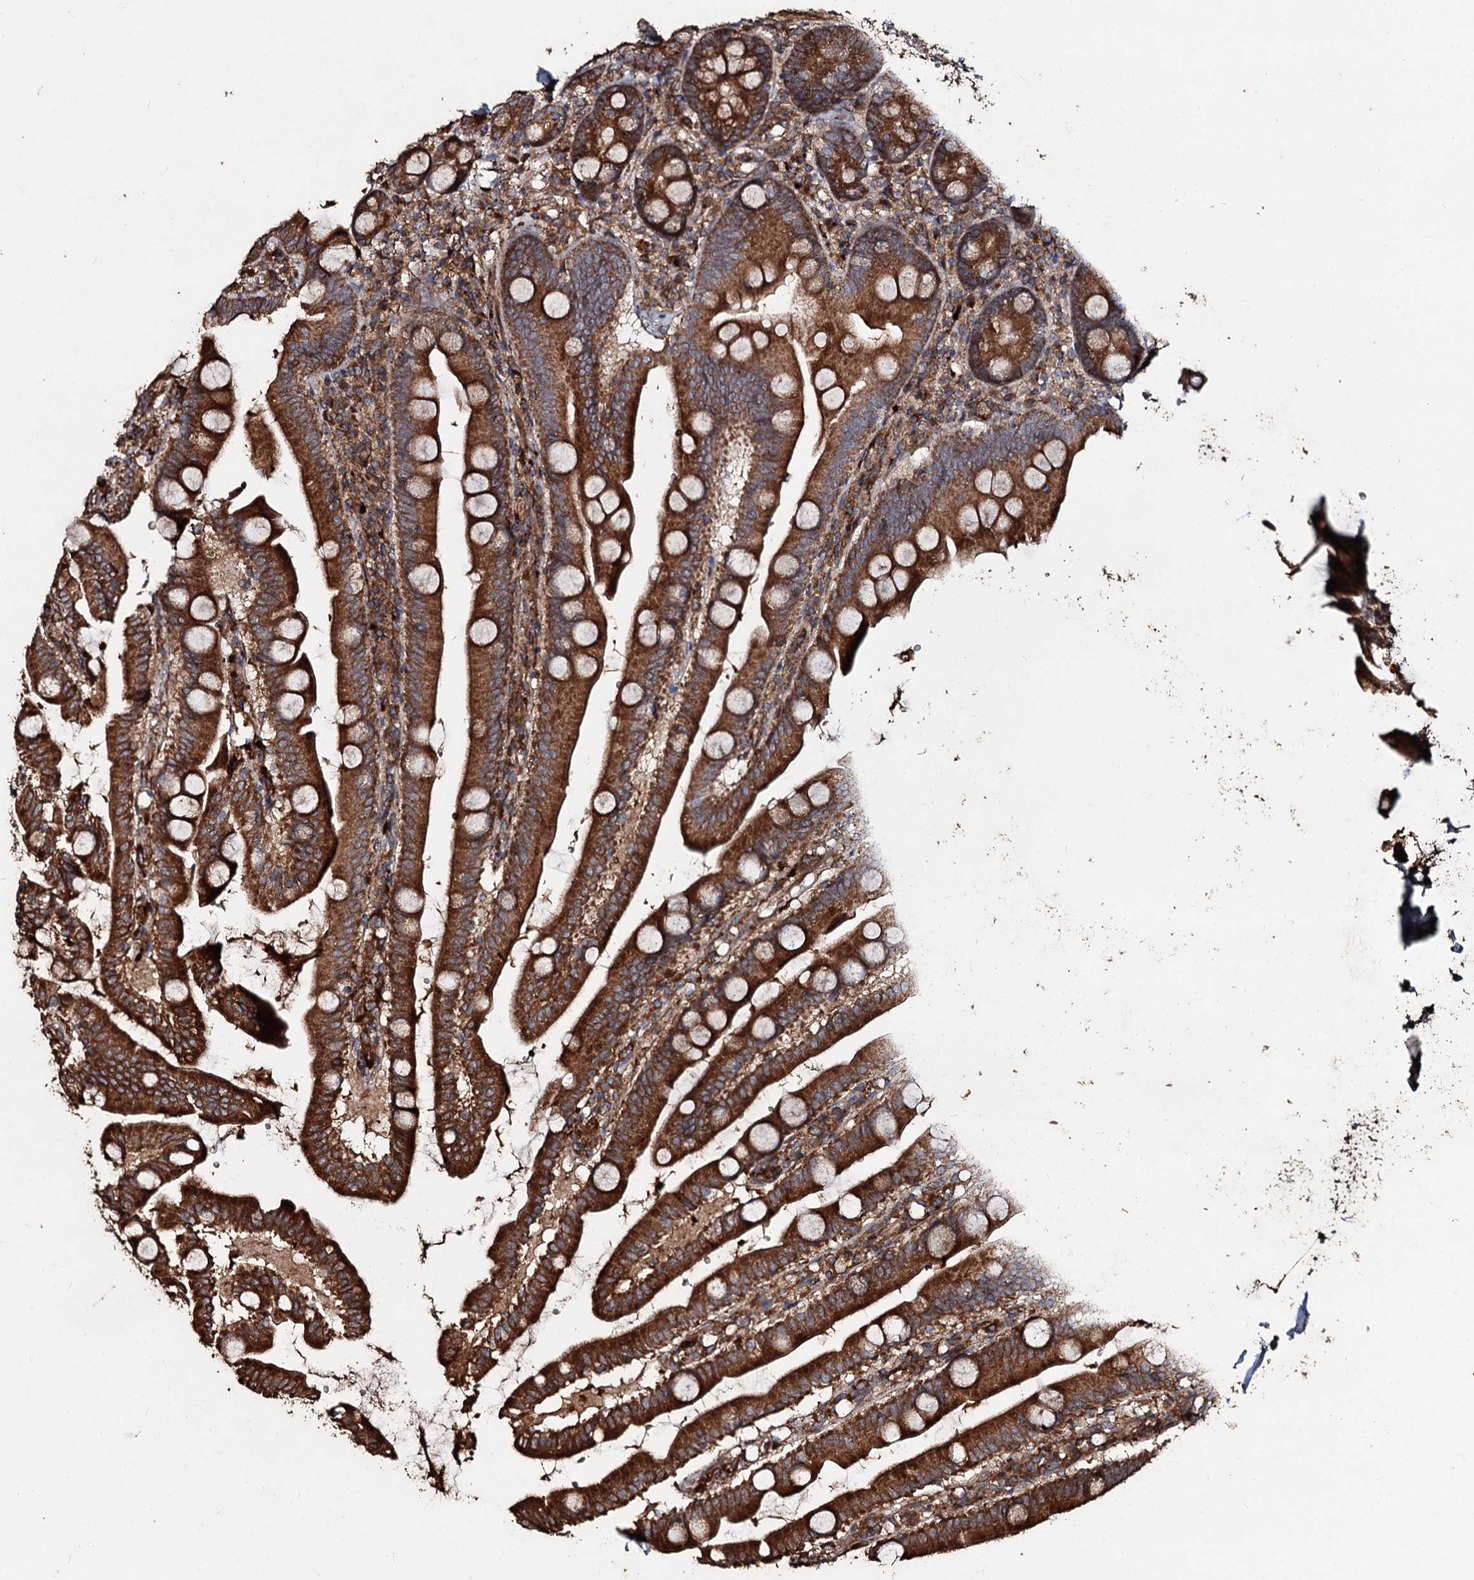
{"staining": {"intensity": "strong", "quantity": ">75%", "location": "cytoplasmic/membranous"}, "tissue": "small intestine", "cell_type": "Glandular cells", "image_type": "normal", "snomed": [{"axis": "morphology", "description": "Normal tissue, NOS"}, {"axis": "topography", "description": "Small intestine"}], "caption": "Glandular cells show high levels of strong cytoplasmic/membranous expression in approximately >75% of cells in benign small intestine. (Stains: DAB (3,3'-diaminobenzidine) in brown, nuclei in blue, Microscopy: brightfield microscopy at high magnification).", "gene": "NOTCH2NLA", "patient": {"sex": "female", "age": 68}}